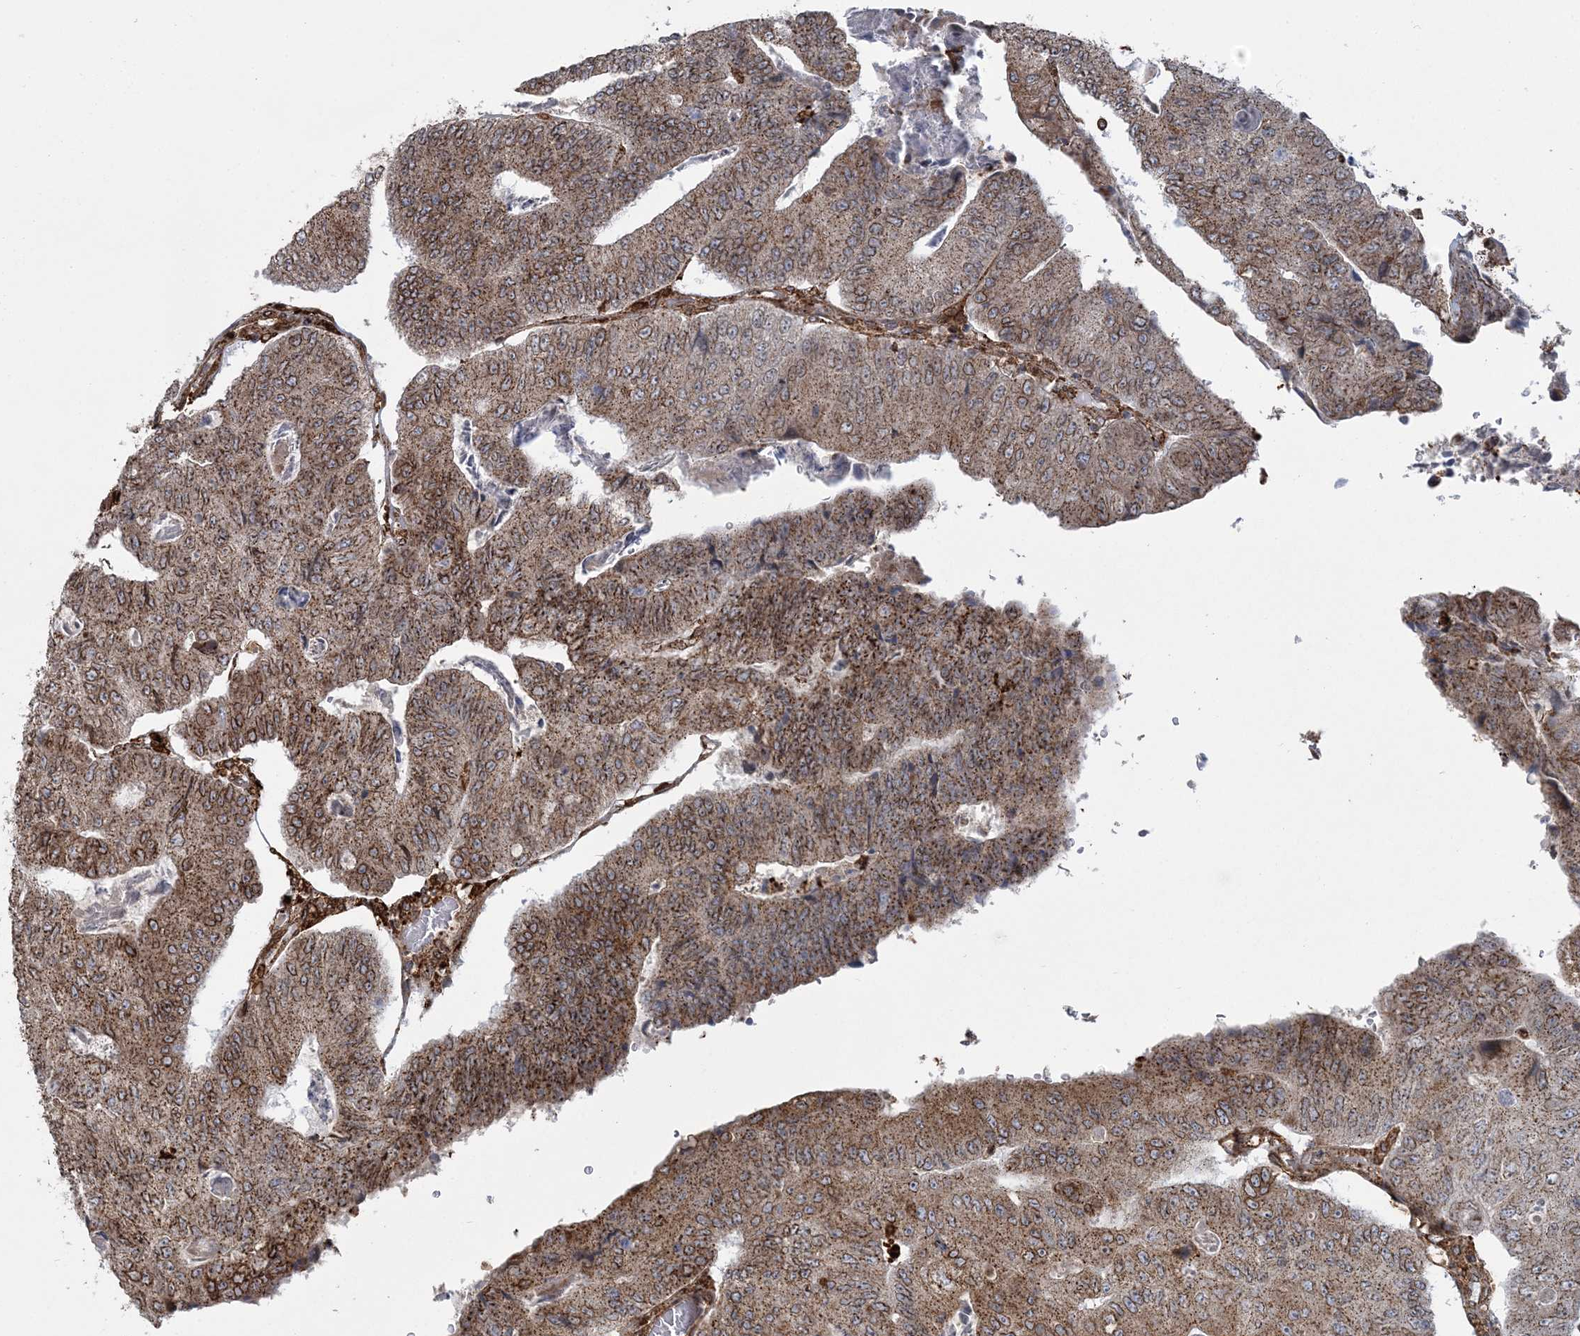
{"staining": {"intensity": "strong", "quantity": ">75%", "location": "cytoplasmic/membranous"}, "tissue": "colorectal cancer", "cell_type": "Tumor cells", "image_type": "cancer", "snomed": [{"axis": "morphology", "description": "Adenocarcinoma, NOS"}, {"axis": "topography", "description": "Colon"}], "caption": "Immunohistochemistry (IHC) micrograph of neoplastic tissue: colorectal adenocarcinoma stained using immunohistochemistry (IHC) displays high levels of strong protein expression localized specifically in the cytoplasmic/membranous of tumor cells, appearing as a cytoplasmic/membranous brown color.", "gene": "TRAF3IP2", "patient": {"sex": "female", "age": 67}}